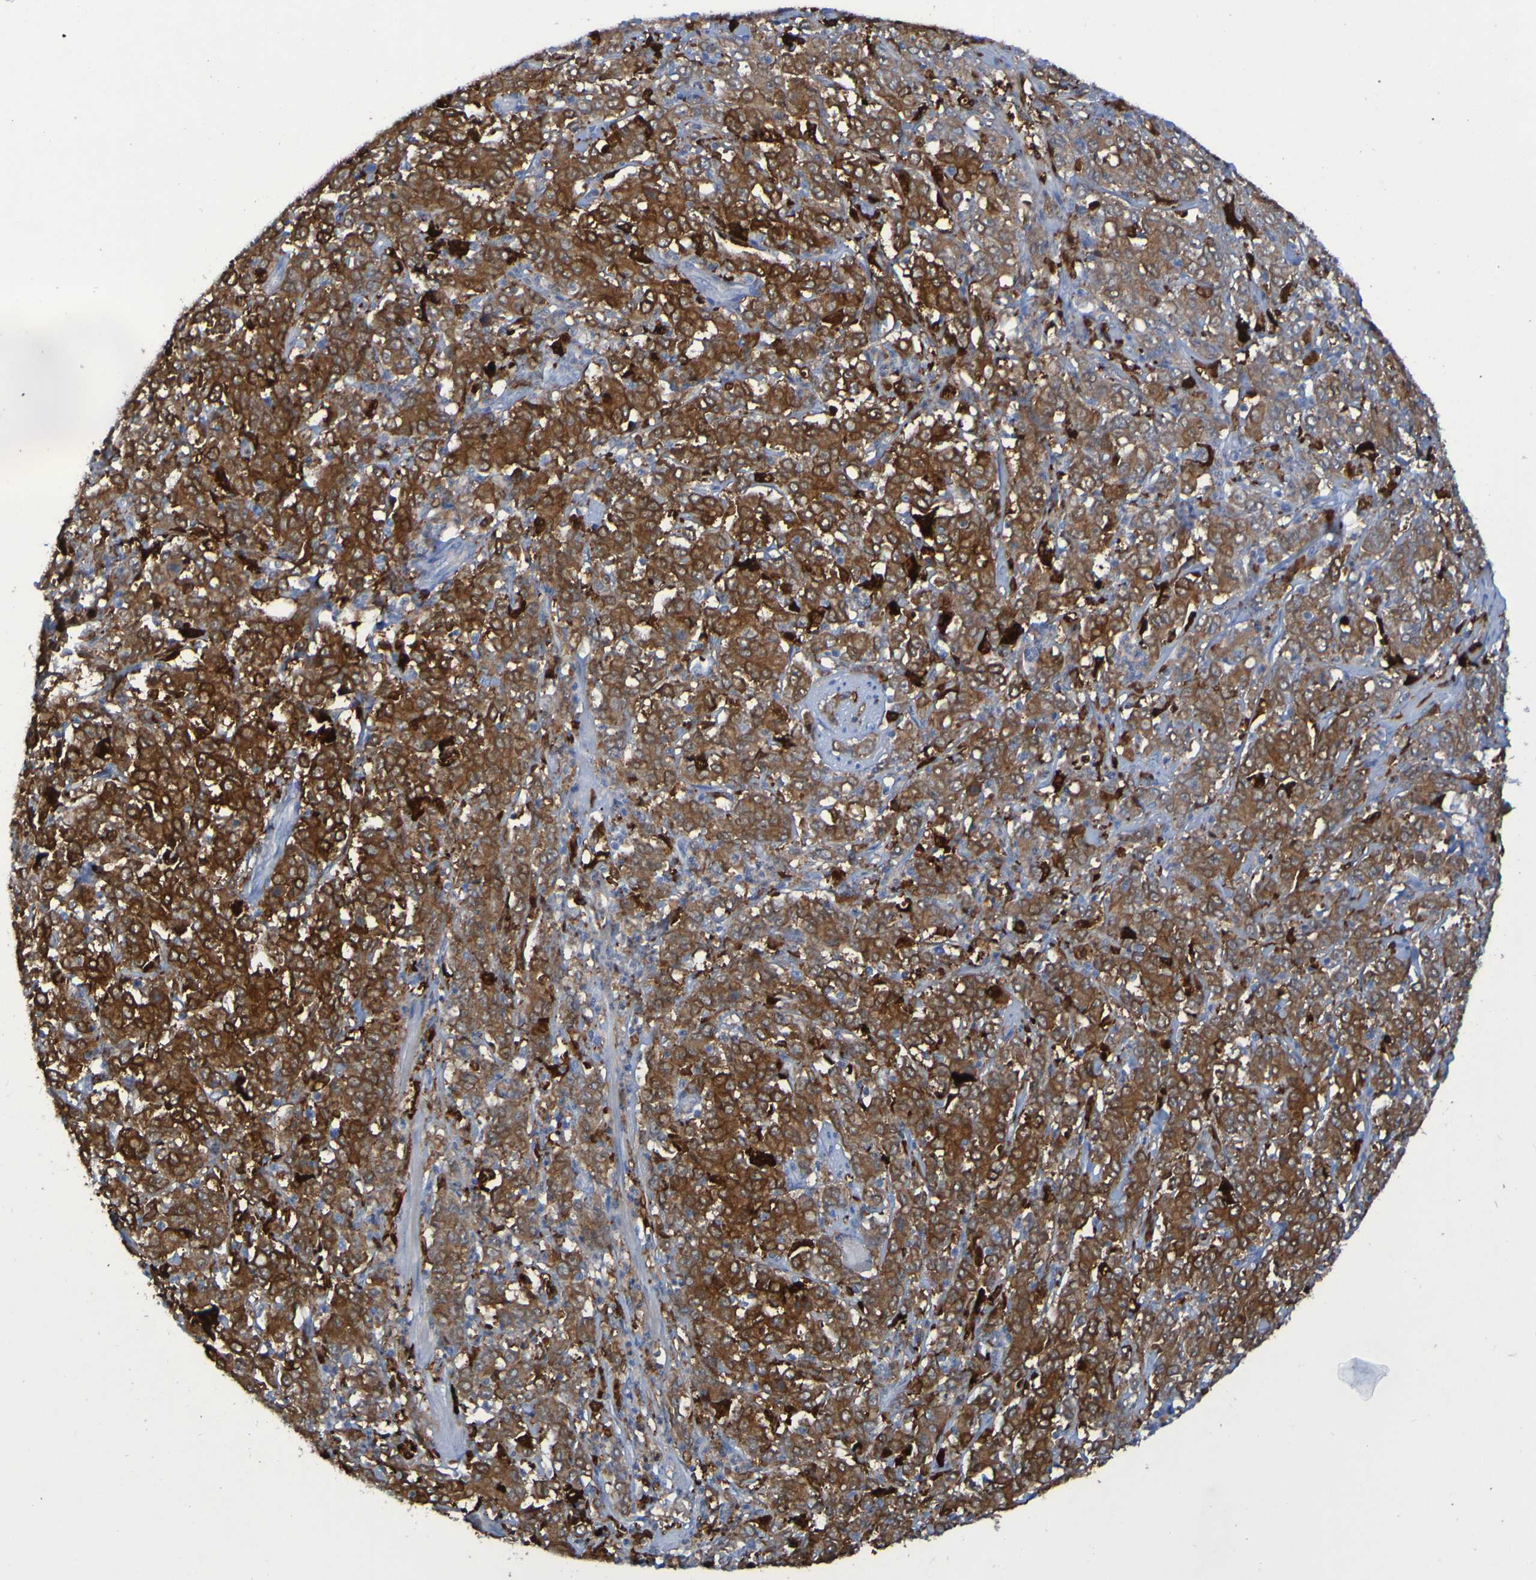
{"staining": {"intensity": "moderate", "quantity": ">75%", "location": "cytoplasmic/membranous"}, "tissue": "stomach cancer", "cell_type": "Tumor cells", "image_type": "cancer", "snomed": [{"axis": "morphology", "description": "Adenocarcinoma, NOS"}, {"axis": "topography", "description": "Stomach, lower"}], "caption": "Moderate cytoplasmic/membranous protein expression is identified in approximately >75% of tumor cells in stomach cancer. (IHC, brightfield microscopy, high magnification).", "gene": "MPPE1", "patient": {"sex": "female", "age": 71}}